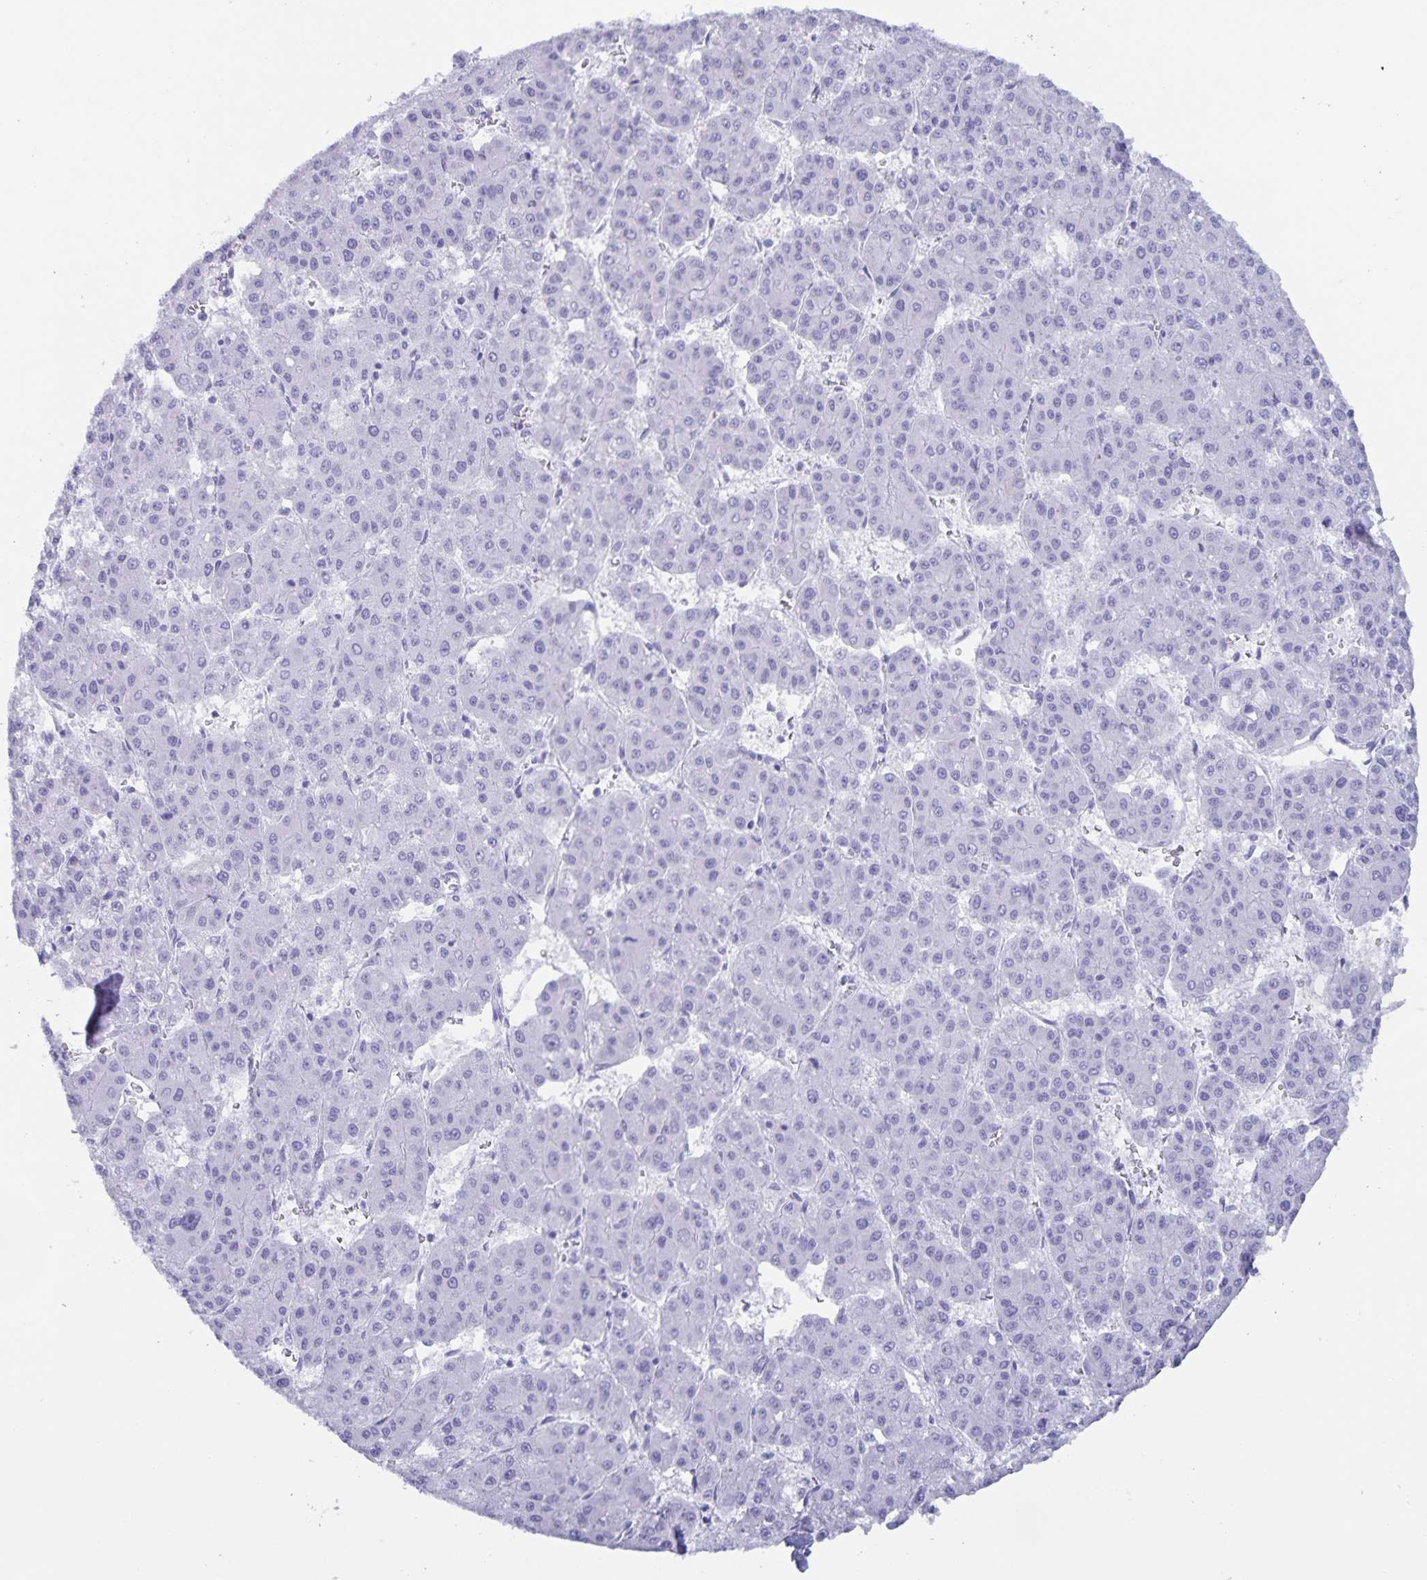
{"staining": {"intensity": "negative", "quantity": "none", "location": "none"}, "tissue": "liver cancer", "cell_type": "Tumor cells", "image_type": "cancer", "snomed": [{"axis": "morphology", "description": "Carcinoma, Hepatocellular, NOS"}, {"axis": "topography", "description": "Liver"}], "caption": "A micrograph of liver cancer (hepatocellular carcinoma) stained for a protein shows no brown staining in tumor cells.", "gene": "AQP4", "patient": {"sex": "male", "age": 73}}